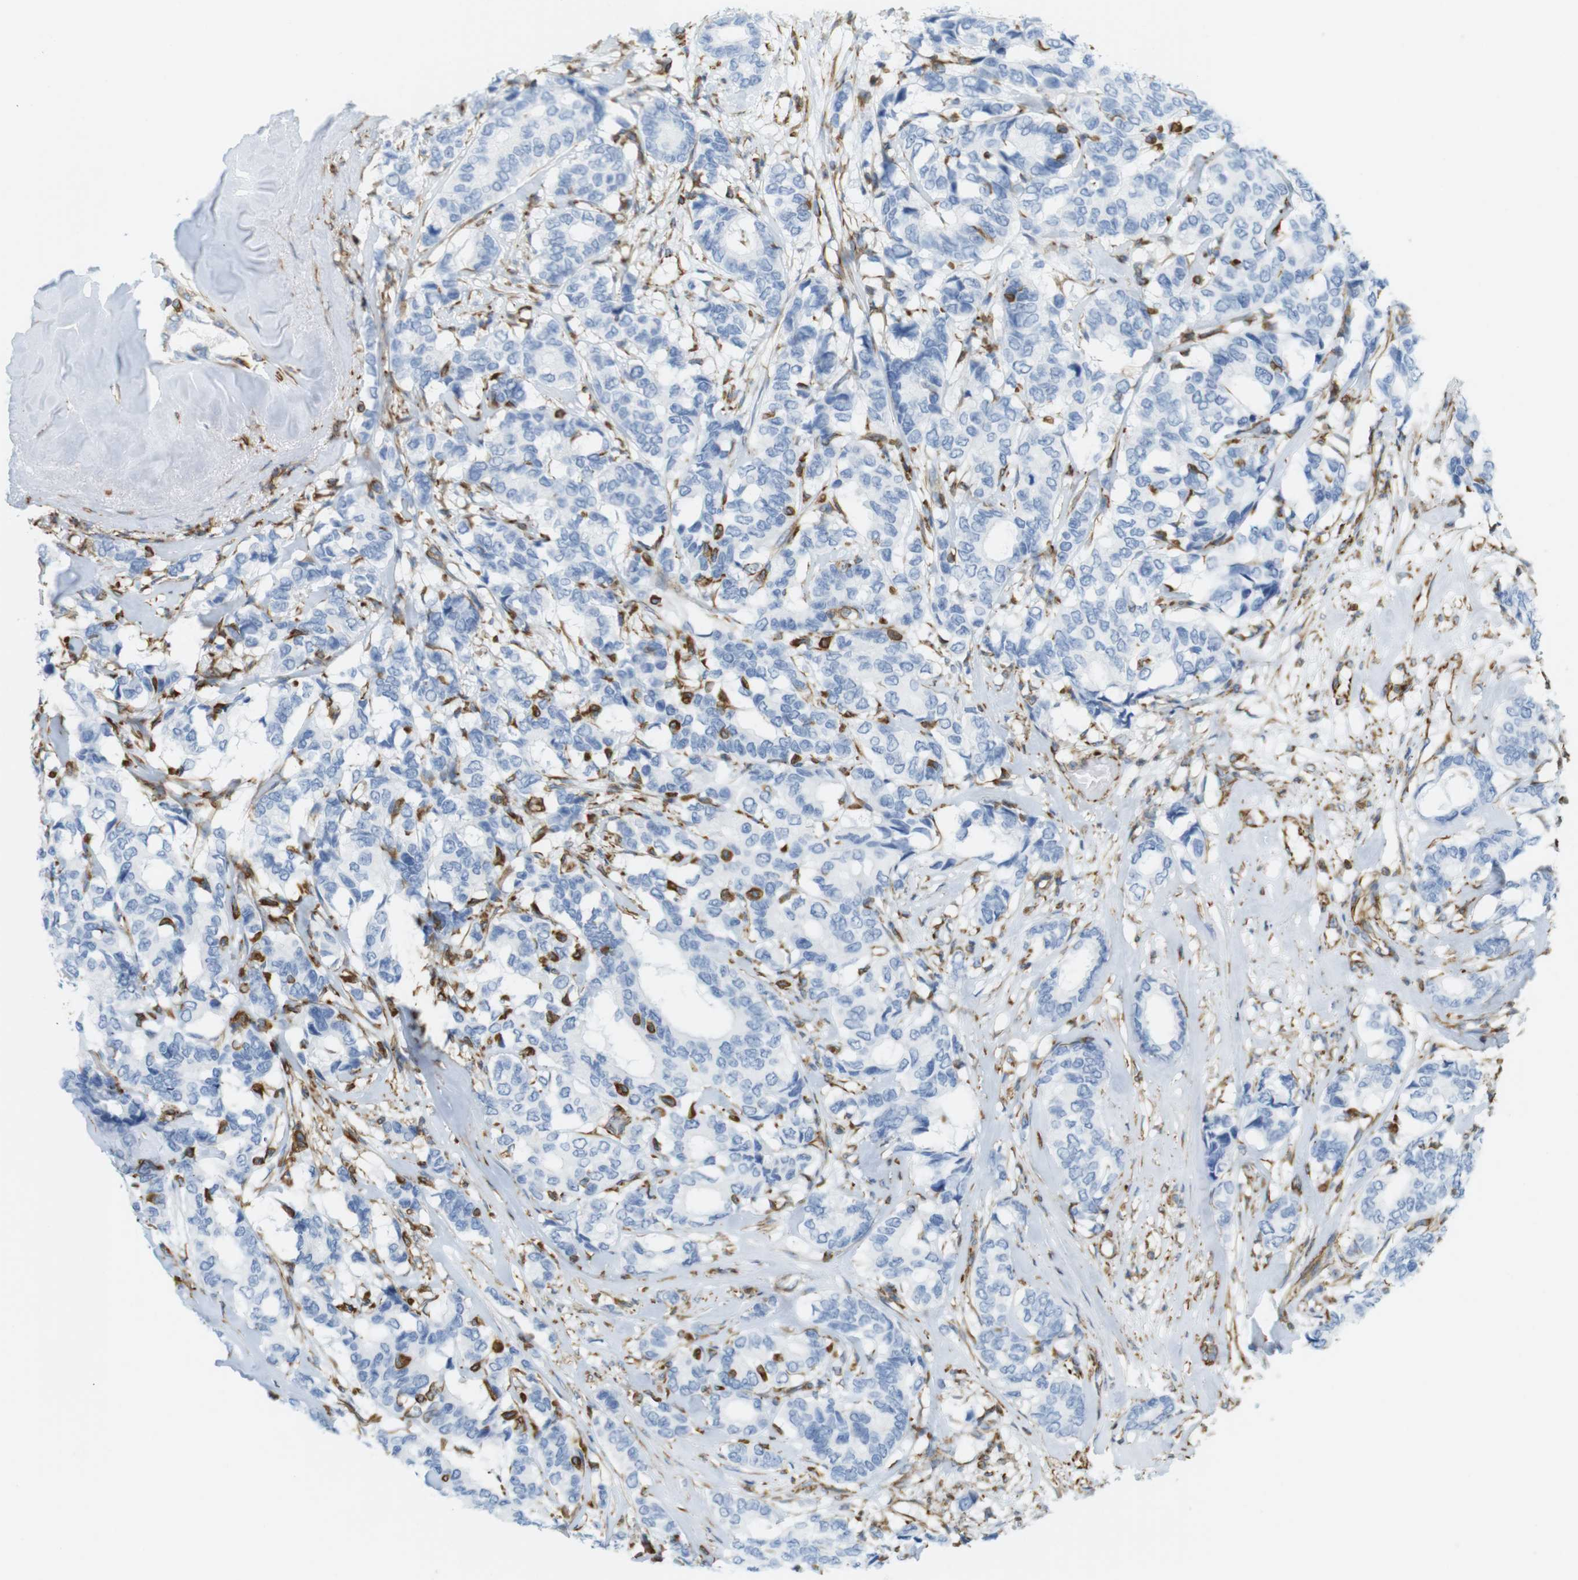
{"staining": {"intensity": "negative", "quantity": "none", "location": "none"}, "tissue": "breast cancer", "cell_type": "Tumor cells", "image_type": "cancer", "snomed": [{"axis": "morphology", "description": "Duct carcinoma"}, {"axis": "topography", "description": "Breast"}], "caption": "Protein analysis of breast infiltrating ductal carcinoma shows no significant expression in tumor cells. (Stains: DAB immunohistochemistry (IHC) with hematoxylin counter stain, Microscopy: brightfield microscopy at high magnification).", "gene": "MS4A10", "patient": {"sex": "female", "age": 87}}